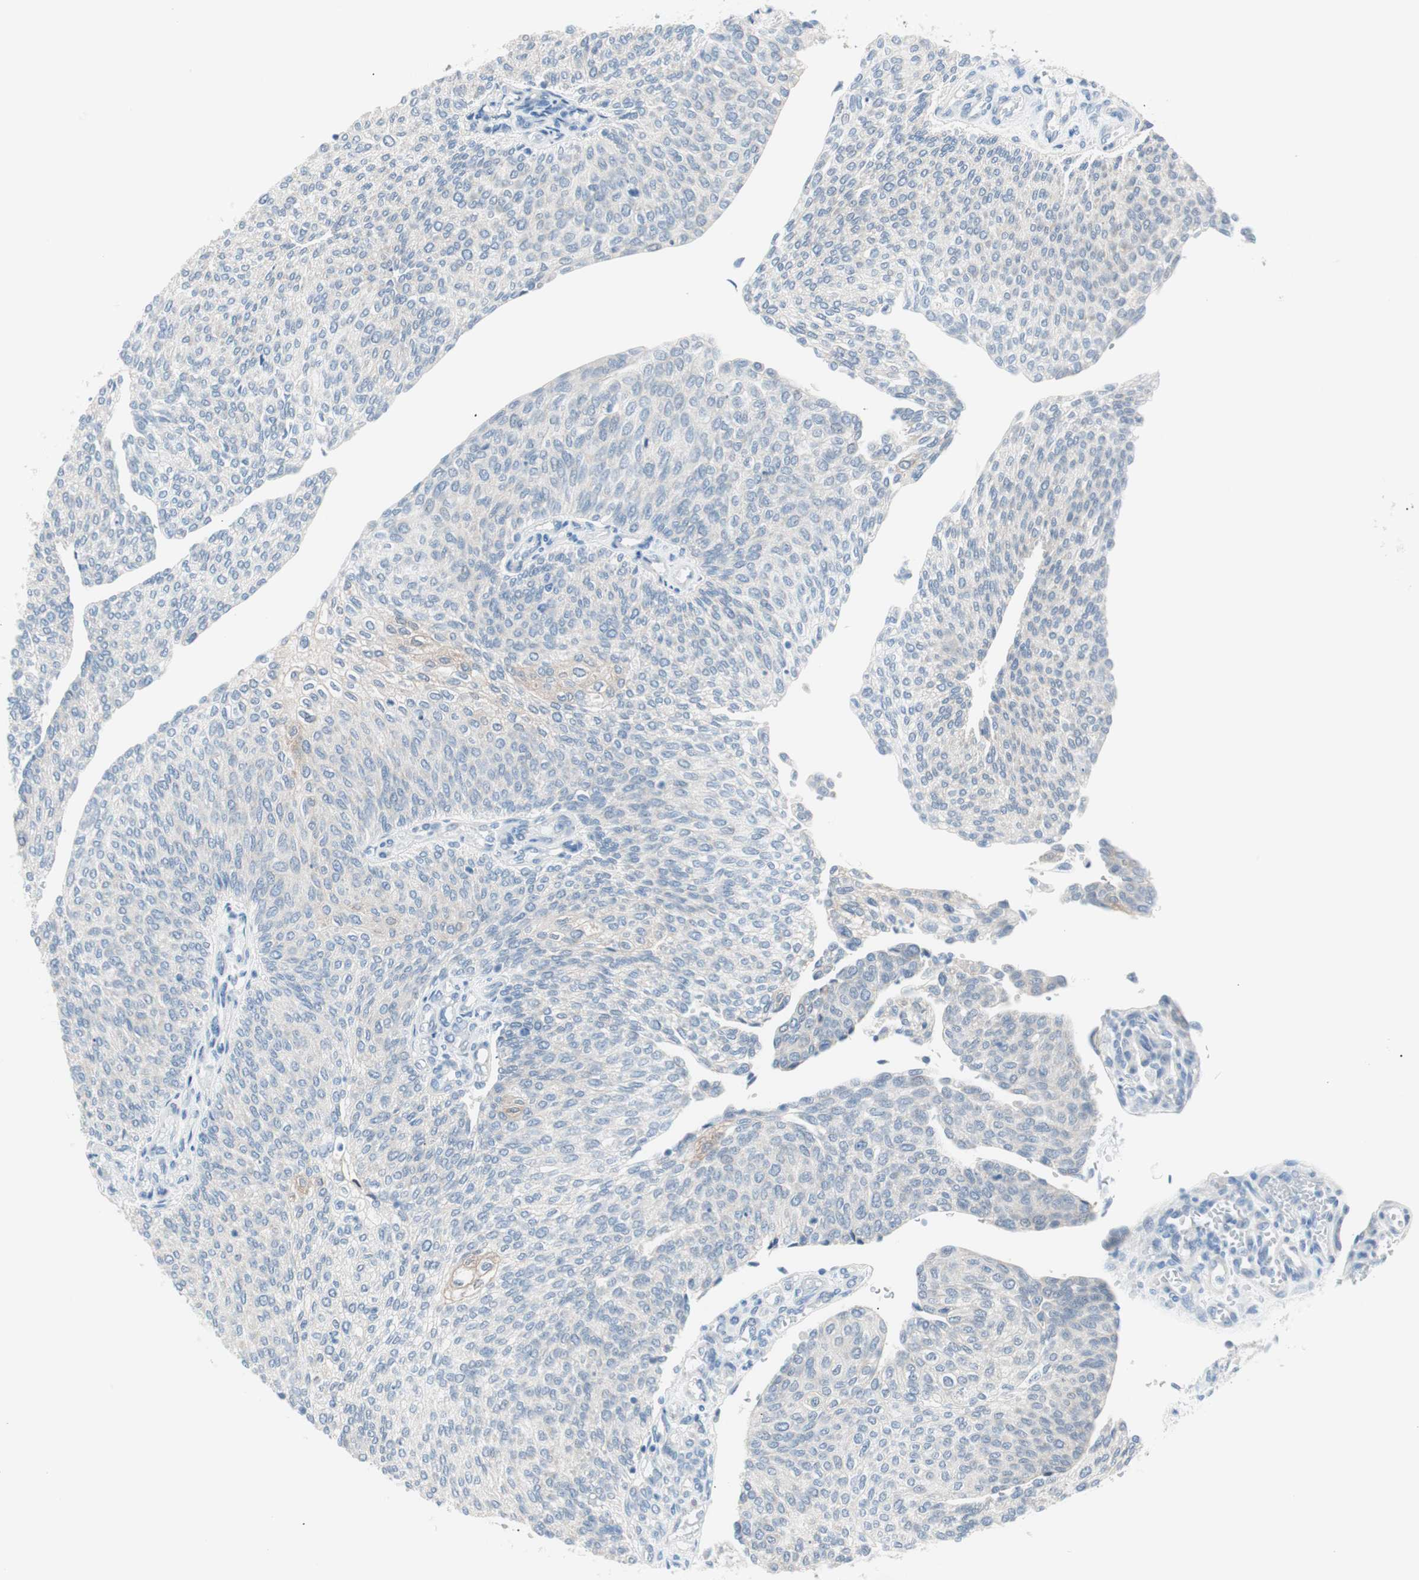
{"staining": {"intensity": "negative", "quantity": "none", "location": "none"}, "tissue": "urothelial cancer", "cell_type": "Tumor cells", "image_type": "cancer", "snomed": [{"axis": "morphology", "description": "Urothelial carcinoma, Low grade"}, {"axis": "topography", "description": "Urinary bladder"}], "caption": "The photomicrograph reveals no staining of tumor cells in low-grade urothelial carcinoma. The staining is performed using DAB brown chromogen with nuclei counter-stained in using hematoxylin.", "gene": "VIL1", "patient": {"sex": "female", "age": 79}}